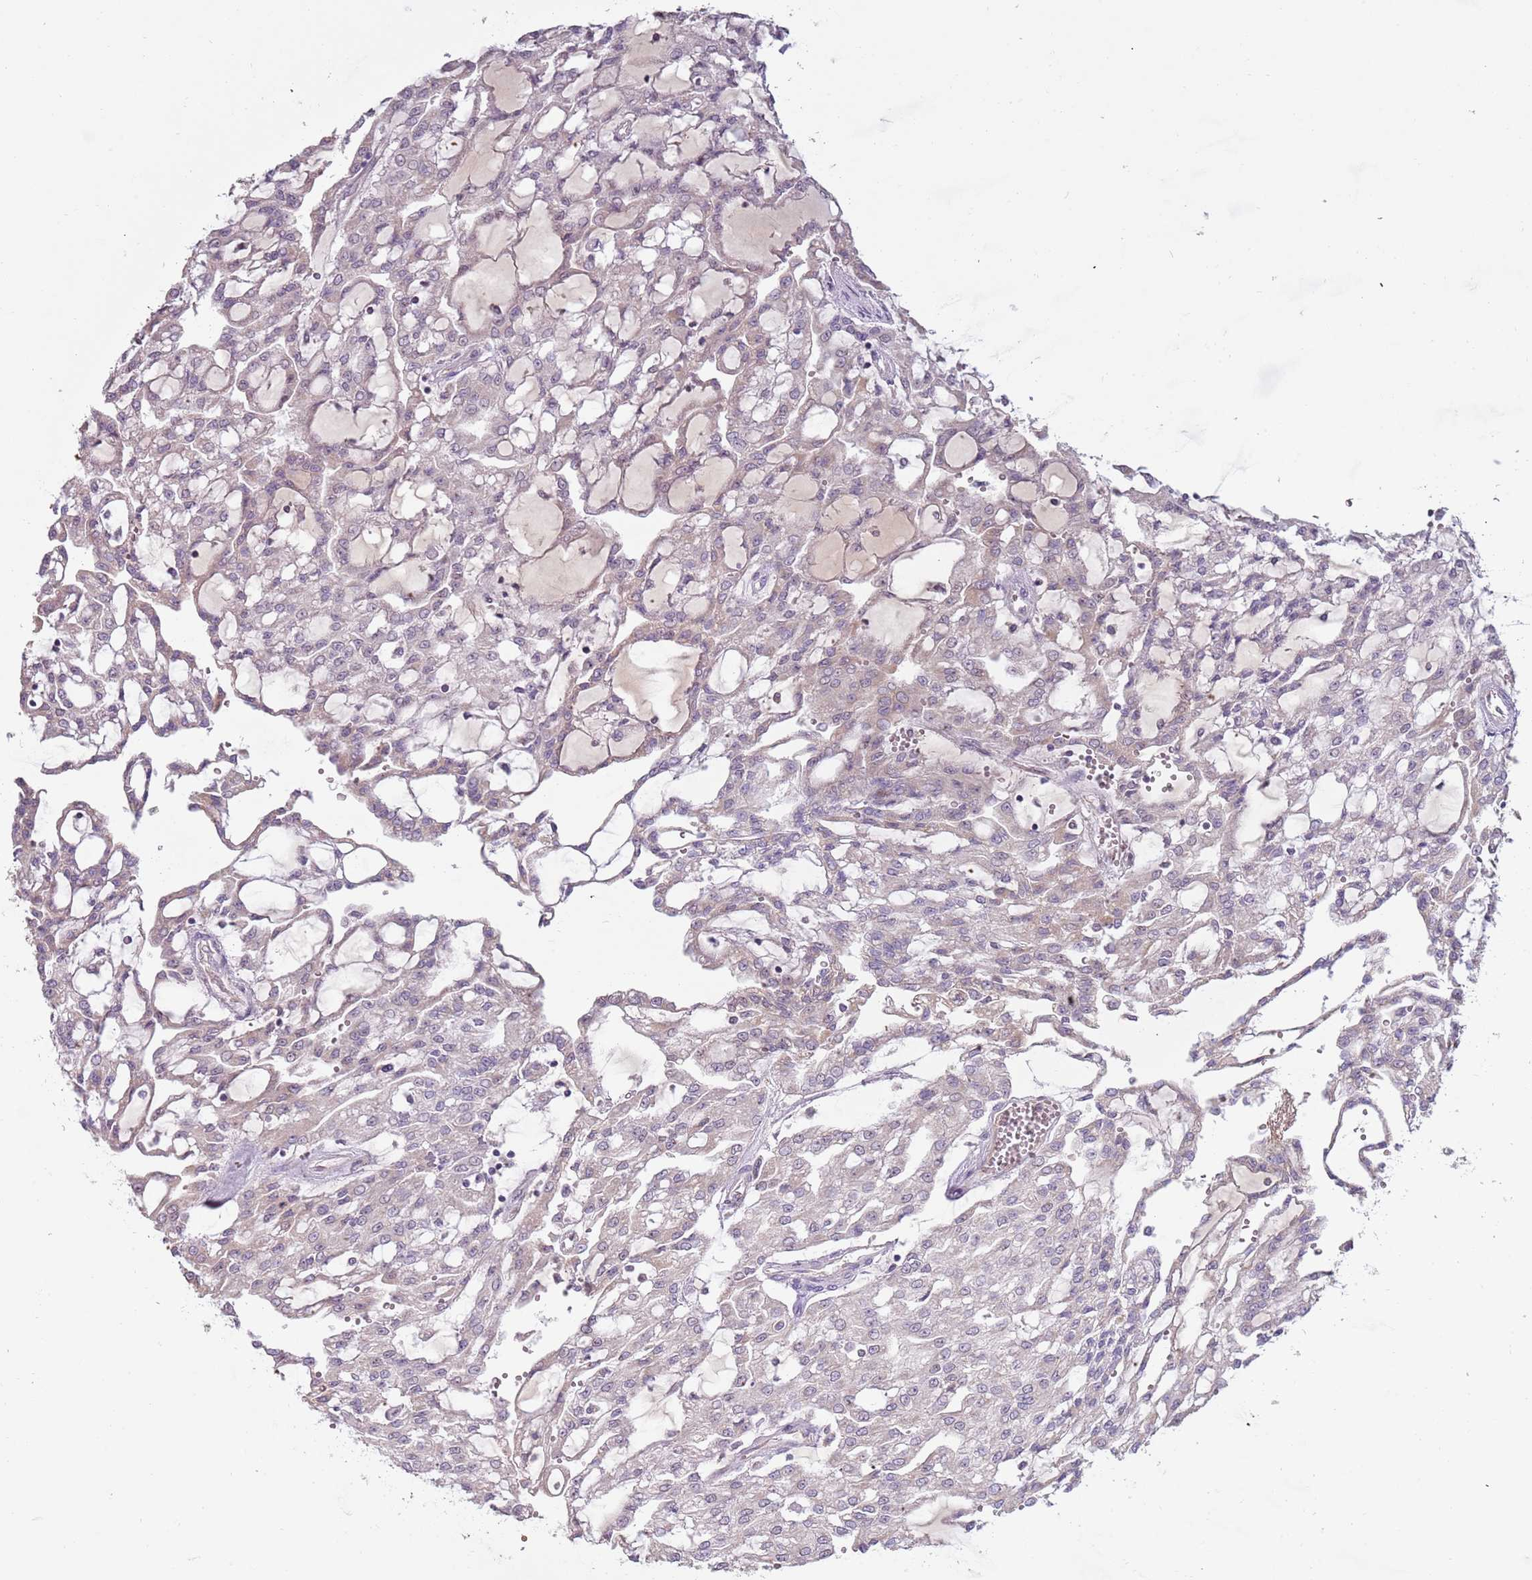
{"staining": {"intensity": "negative", "quantity": "none", "location": "none"}, "tissue": "renal cancer", "cell_type": "Tumor cells", "image_type": "cancer", "snomed": [{"axis": "morphology", "description": "Adenocarcinoma, NOS"}, {"axis": "topography", "description": "Kidney"}], "caption": "This is a photomicrograph of IHC staining of renal cancer (adenocarcinoma), which shows no expression in tumor cells.", "gene": "SYS1", "patient": {"sex": "male", "age": 63}}